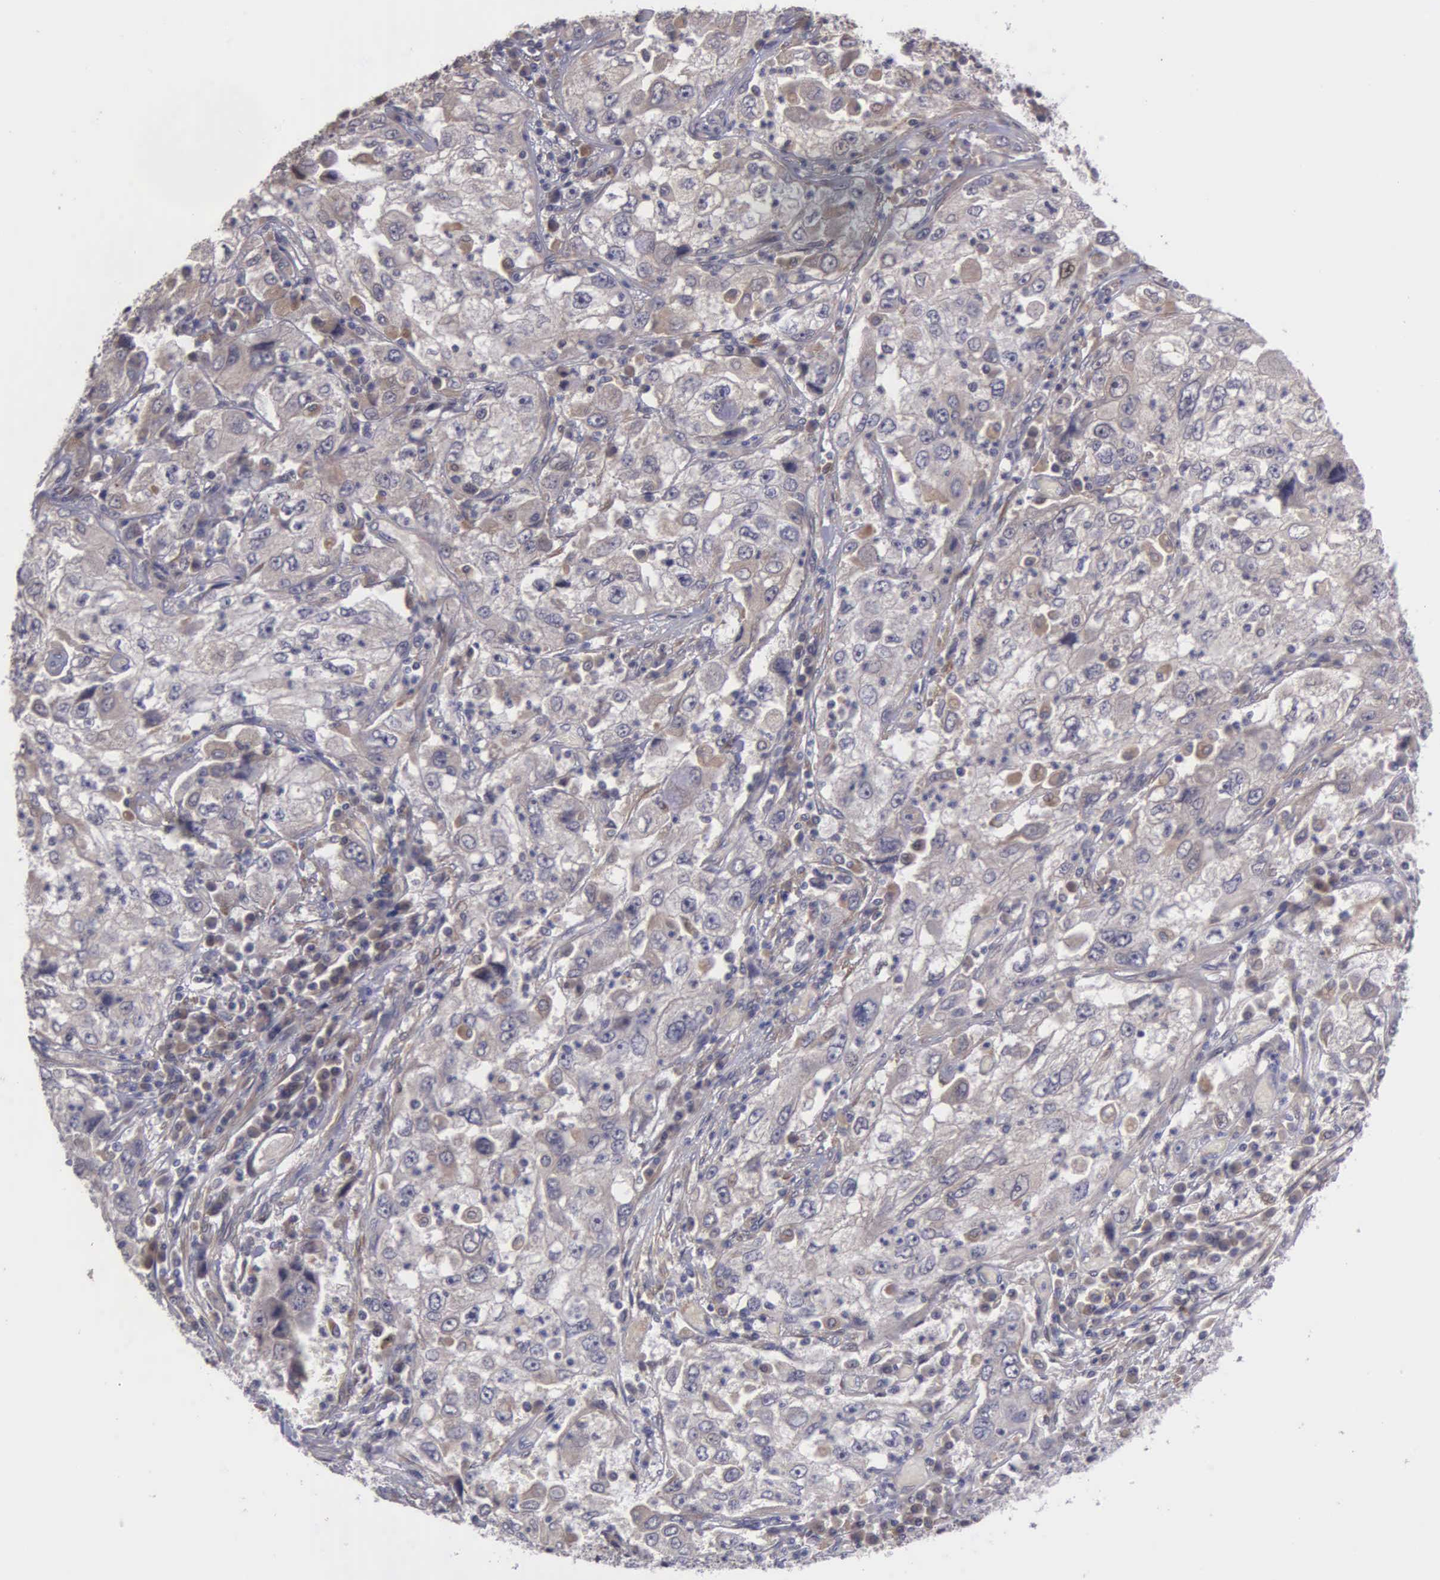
{"staining": {"intensity": "weak", "quantity": "25%-75%", "location": "cytoplasmic/membranous"}, "tissue": "cervical cancer", "cell_type": "Tumor cells", "image_type": "cancer", "snomed": [{"axis": "morphology", "description": "Squamous cell carcinoma, NOS"}, {"axis": "topography", "description": "Cervix"}], "caption": "The image exhibits immunohistochemical staining of squamous cell carcinoma (cervical). There is weak cytoplasmic/membranous expression is seen in approximately 25%-75% of tumor cells. The protein of interest is stained brown, and the nuclei are stained in blue (DAB (3,3'-diaminobenzidine) IHC with brightfield microscopy, high magnification).", "gene": "RTL10", "patient": {"sex": "female", "age": 36}}